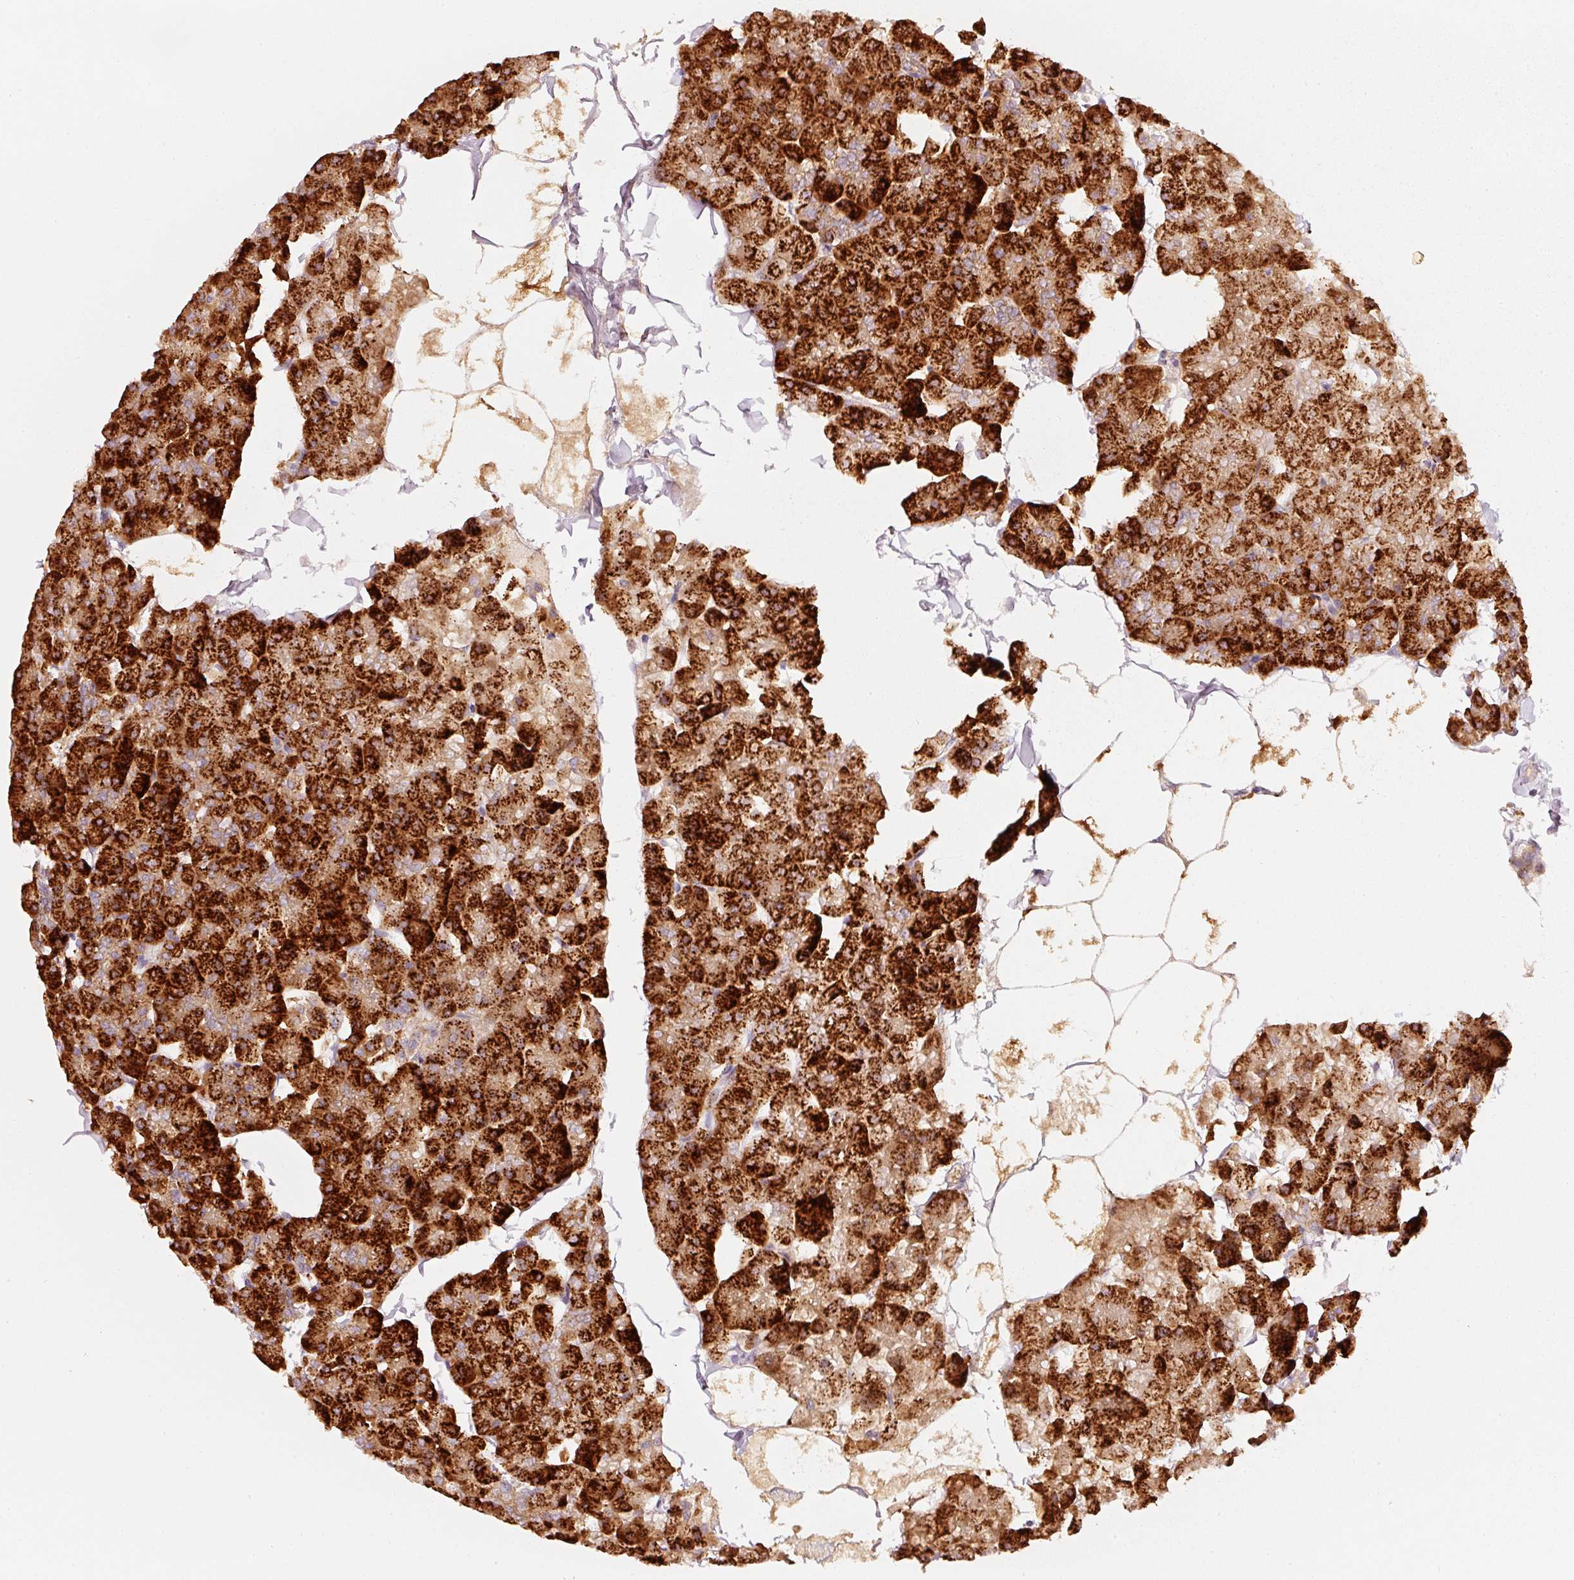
{"staining": {"intensity": "strong", "quantity": ">75%", "location": "cytoplasmic/membranous"}, "tissue": "pancreas", "cell_type": "Exocrine glandular cells", "image_type": "normal", "snomed": [{"axis": "morphology", "description": "Normal tissue, NOS"}, {"axis": "topography", "description": "Pancreas"}], "caption": "Unremarkable pancreas demonstrates strong cytoplasmic/membranous expression in about >75% of exocrine glandular cells, visualized by immunohistochemistry. The staining was performed using DAB, with brown indicating positive protein expression. Nuclei are stained blue with hematoxylin.", "gene": "ARHGAP22", "patient": {"sex": "male", "age": 35}}